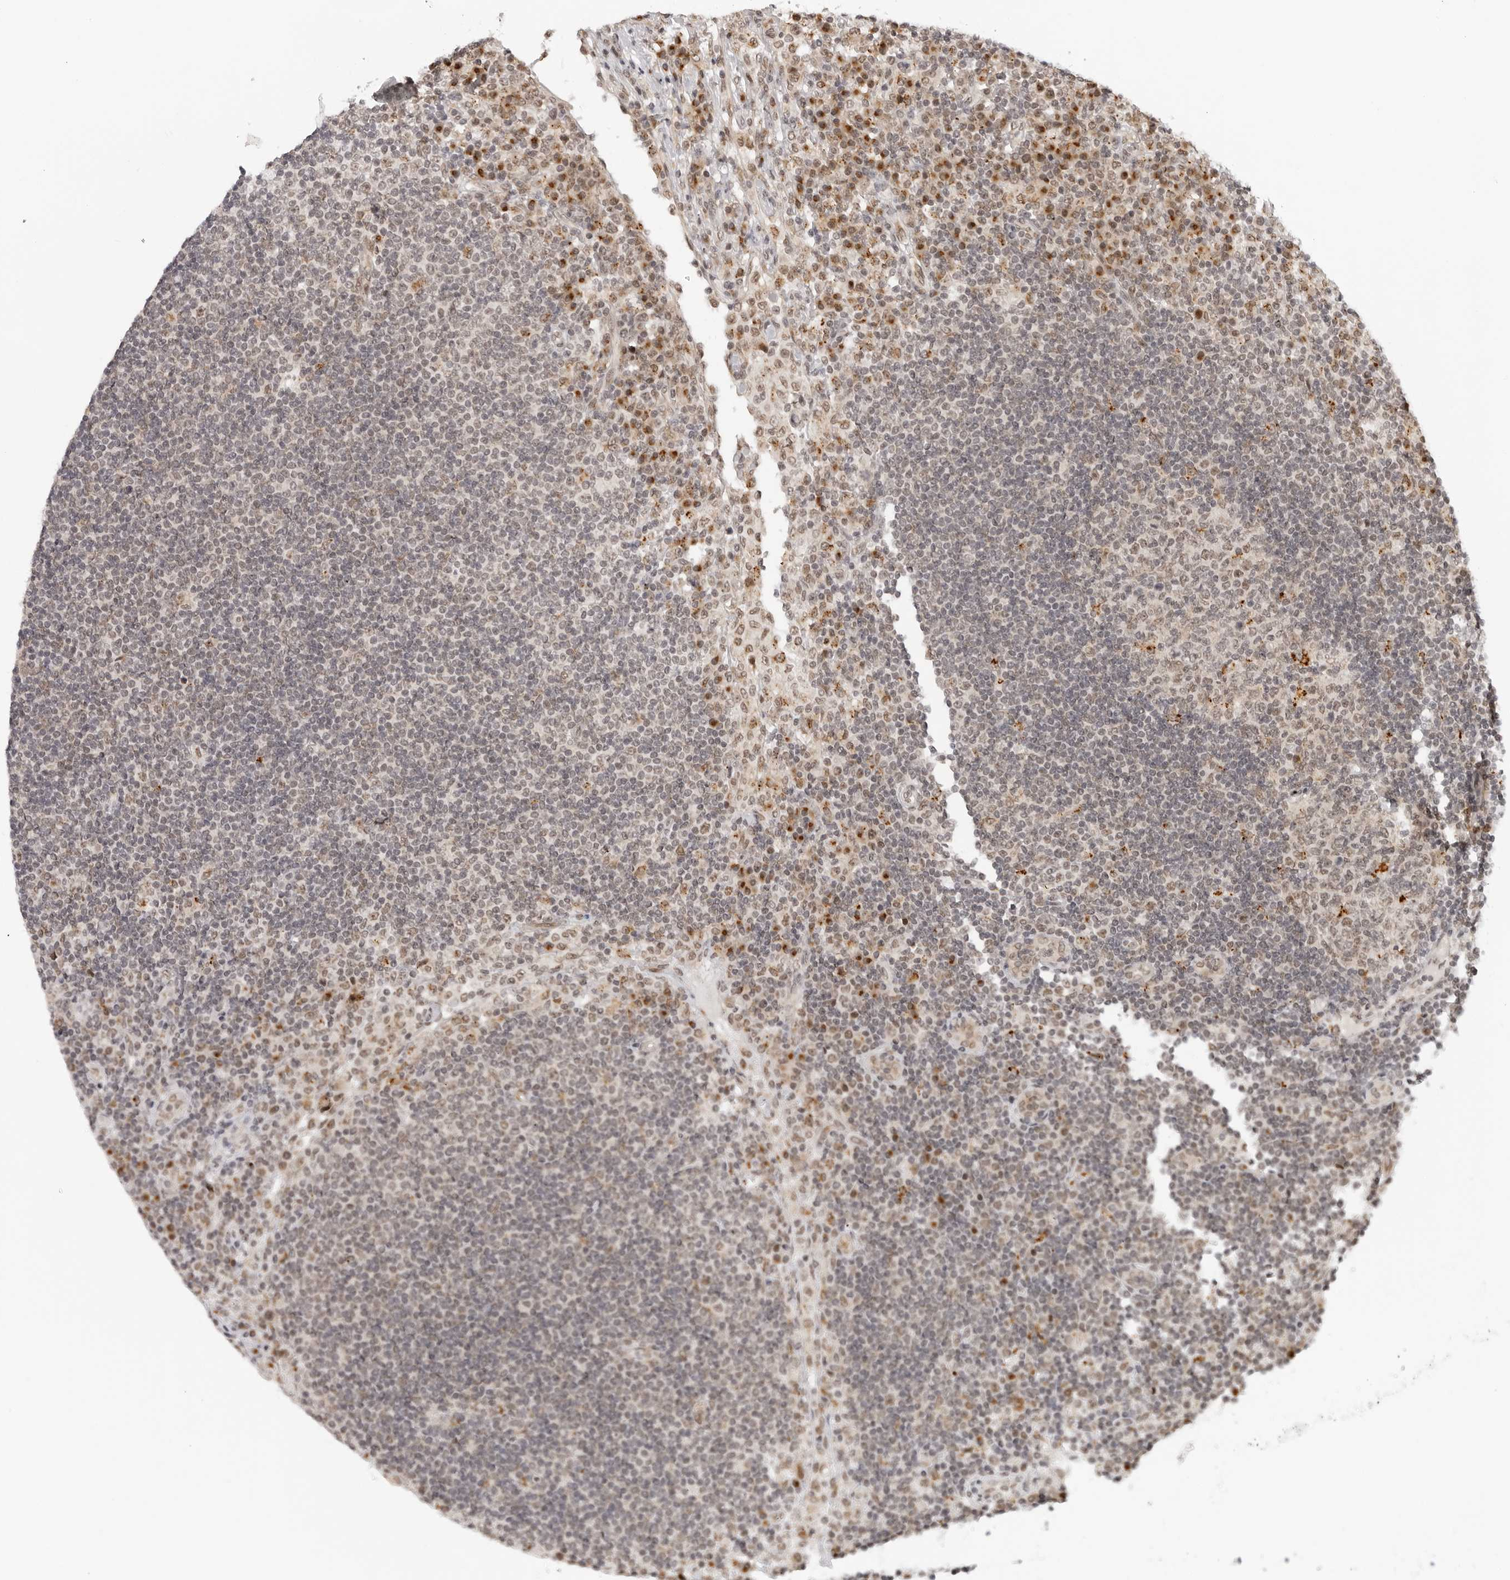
{"staining": {"intensity": "weak", "quantity": "25%-75%", "location": "nuclear"}, "tissue": "lymph node", "cell_type": "Germinal center cells", "image_type": "normal", "snomed": [{"axis": "morphology", "description": "Normal tissue, NOS"}, {"axis": "topography", "description": "Lymph node"}], "caption": "Immunohistochemical staining of benign lymph node shows weak nuclear protein positivity in about 25%-75% of germinal center cells.", "gene": "TOX4", "patient": {"sex": "female", "age": 53}}